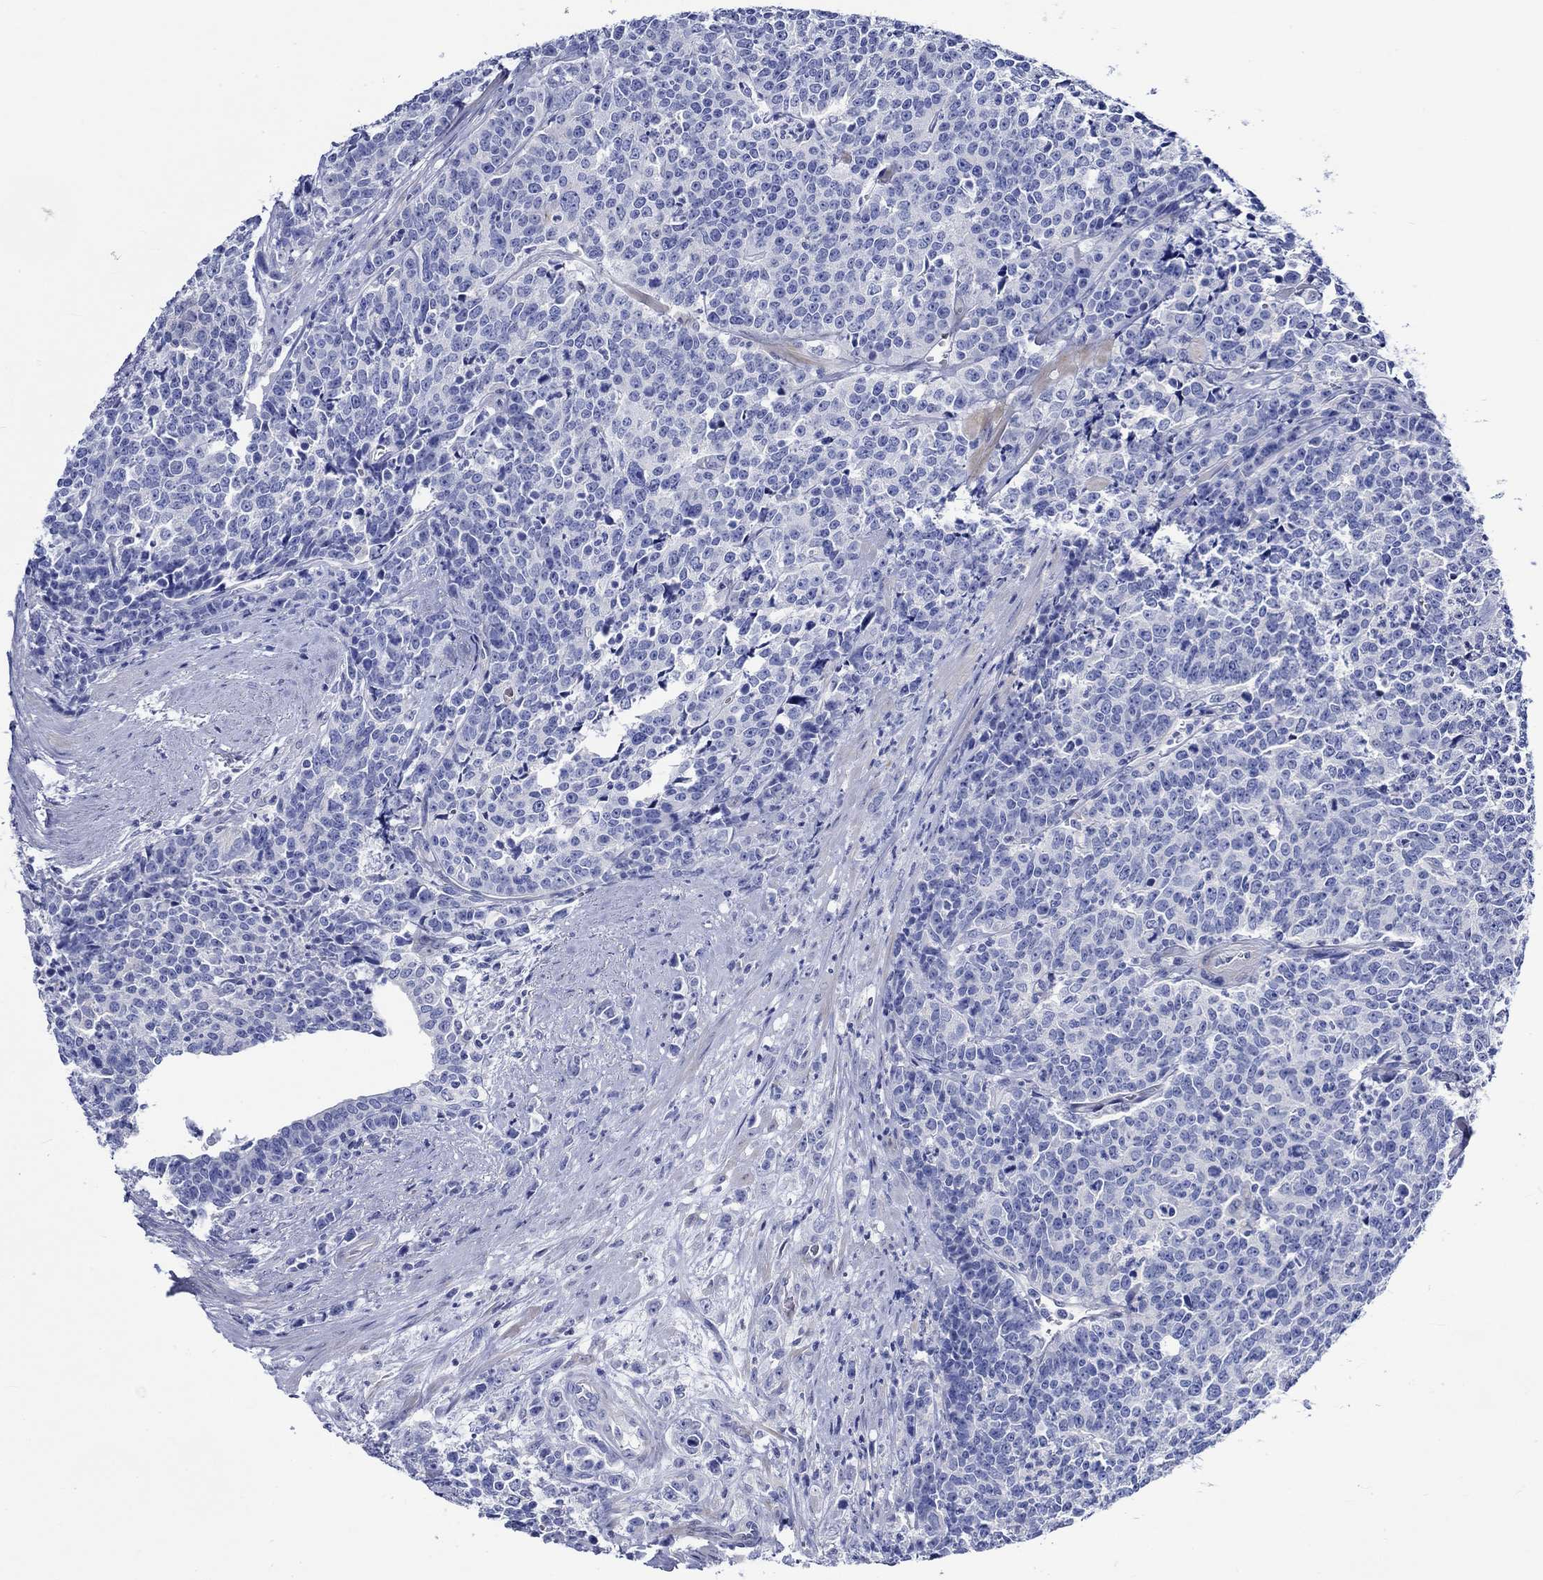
{"staining": {"intensity": "negative", "quantity": "none", "location": "none"}, "tissue": "prostate cancer", "cell_type": "Tumor cells", "image_type": "cancer", "snomed": [{"axis": "morphology", "description": "Adenocarcinoma, NOS"}, {"axis": "topography", "description": "Prostate"}], "caption": "IHC micrograph of neoplastic tissue: prostate cancer stained with DAB (3,3'-diaminobenzidine) displays no significant protein staining in tumor cells.", "gene": "NRIP3", "patient": {"sex": "male", "age": 67}}